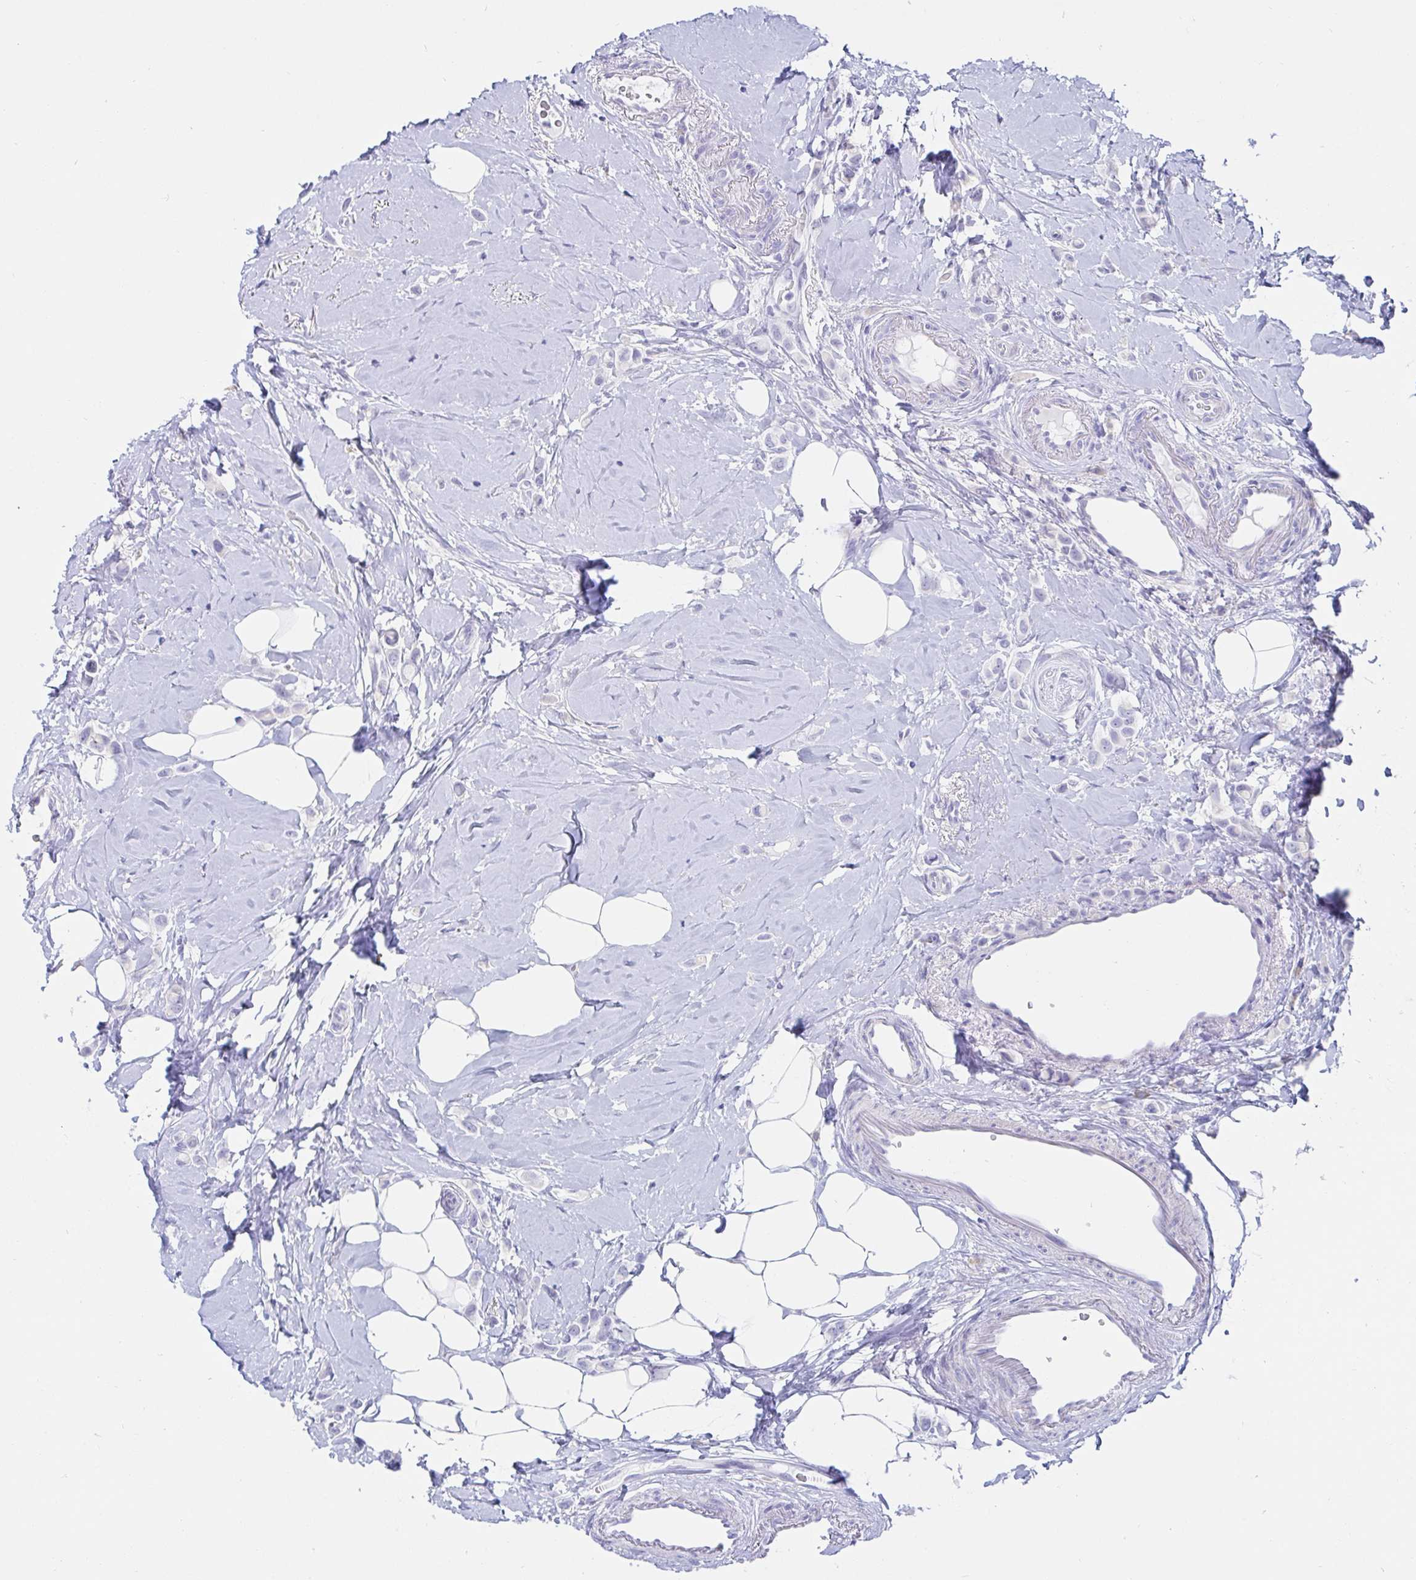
{"staining": {"intensity": "negative", "quantity": "none", "location": "none"}, "tissue": "breast cancer", "cell_type": "Tumor cells", "image_type": "cancer", "snomed": [{"axis": "morphology", "description": "Lobular carcinoma"}, {"axis": "topography", "description": "Breast"}], "caption": "DAB (3,3'-diaminobenzidine) immunohistochemical staining of breast cancer (lobular carcinoma) reveals no significant positivity in tumor cells.", "gene": "C4orf17", "patient": {"sex": "female", "age": 66}}